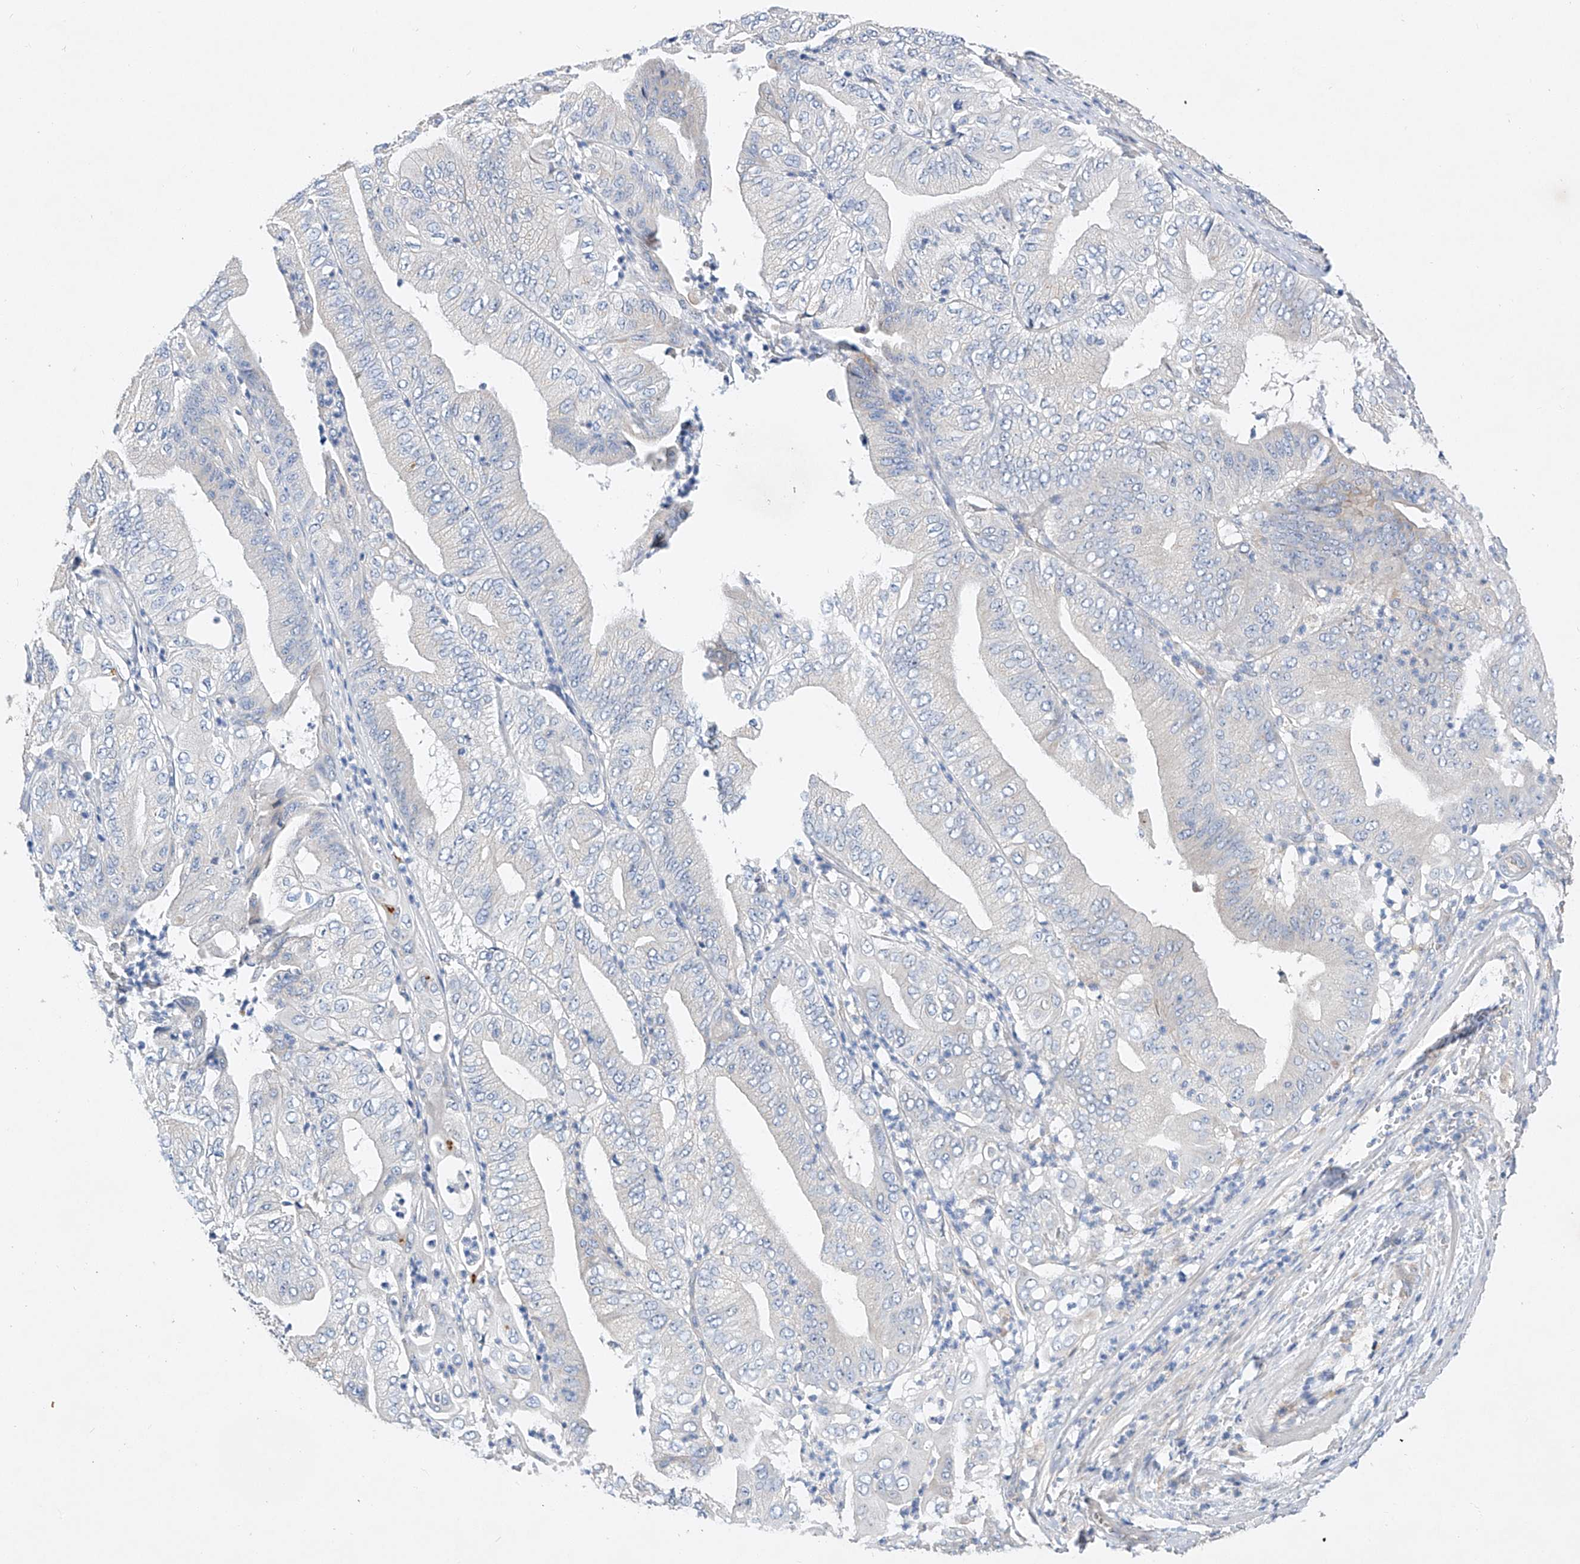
{"staining": {"intensity": "negative", "quantity": "none", "location": "none"}, "tissue": "pancreatic cancer", "cell_type": "Tumor cells", "image_type": "cancer", "snomed": [{"axis": "morphology", "description": "Adenocarcinoma, NOS"}, {"axis": "topography", "description": "Pancreas"}], "caption": "Histopathology image shows no protein staining in tumor cells of pancreatic adenocarcinoma tissue.", "gene": "AMD1", "patient": {"sex": "female", "age": 77}}